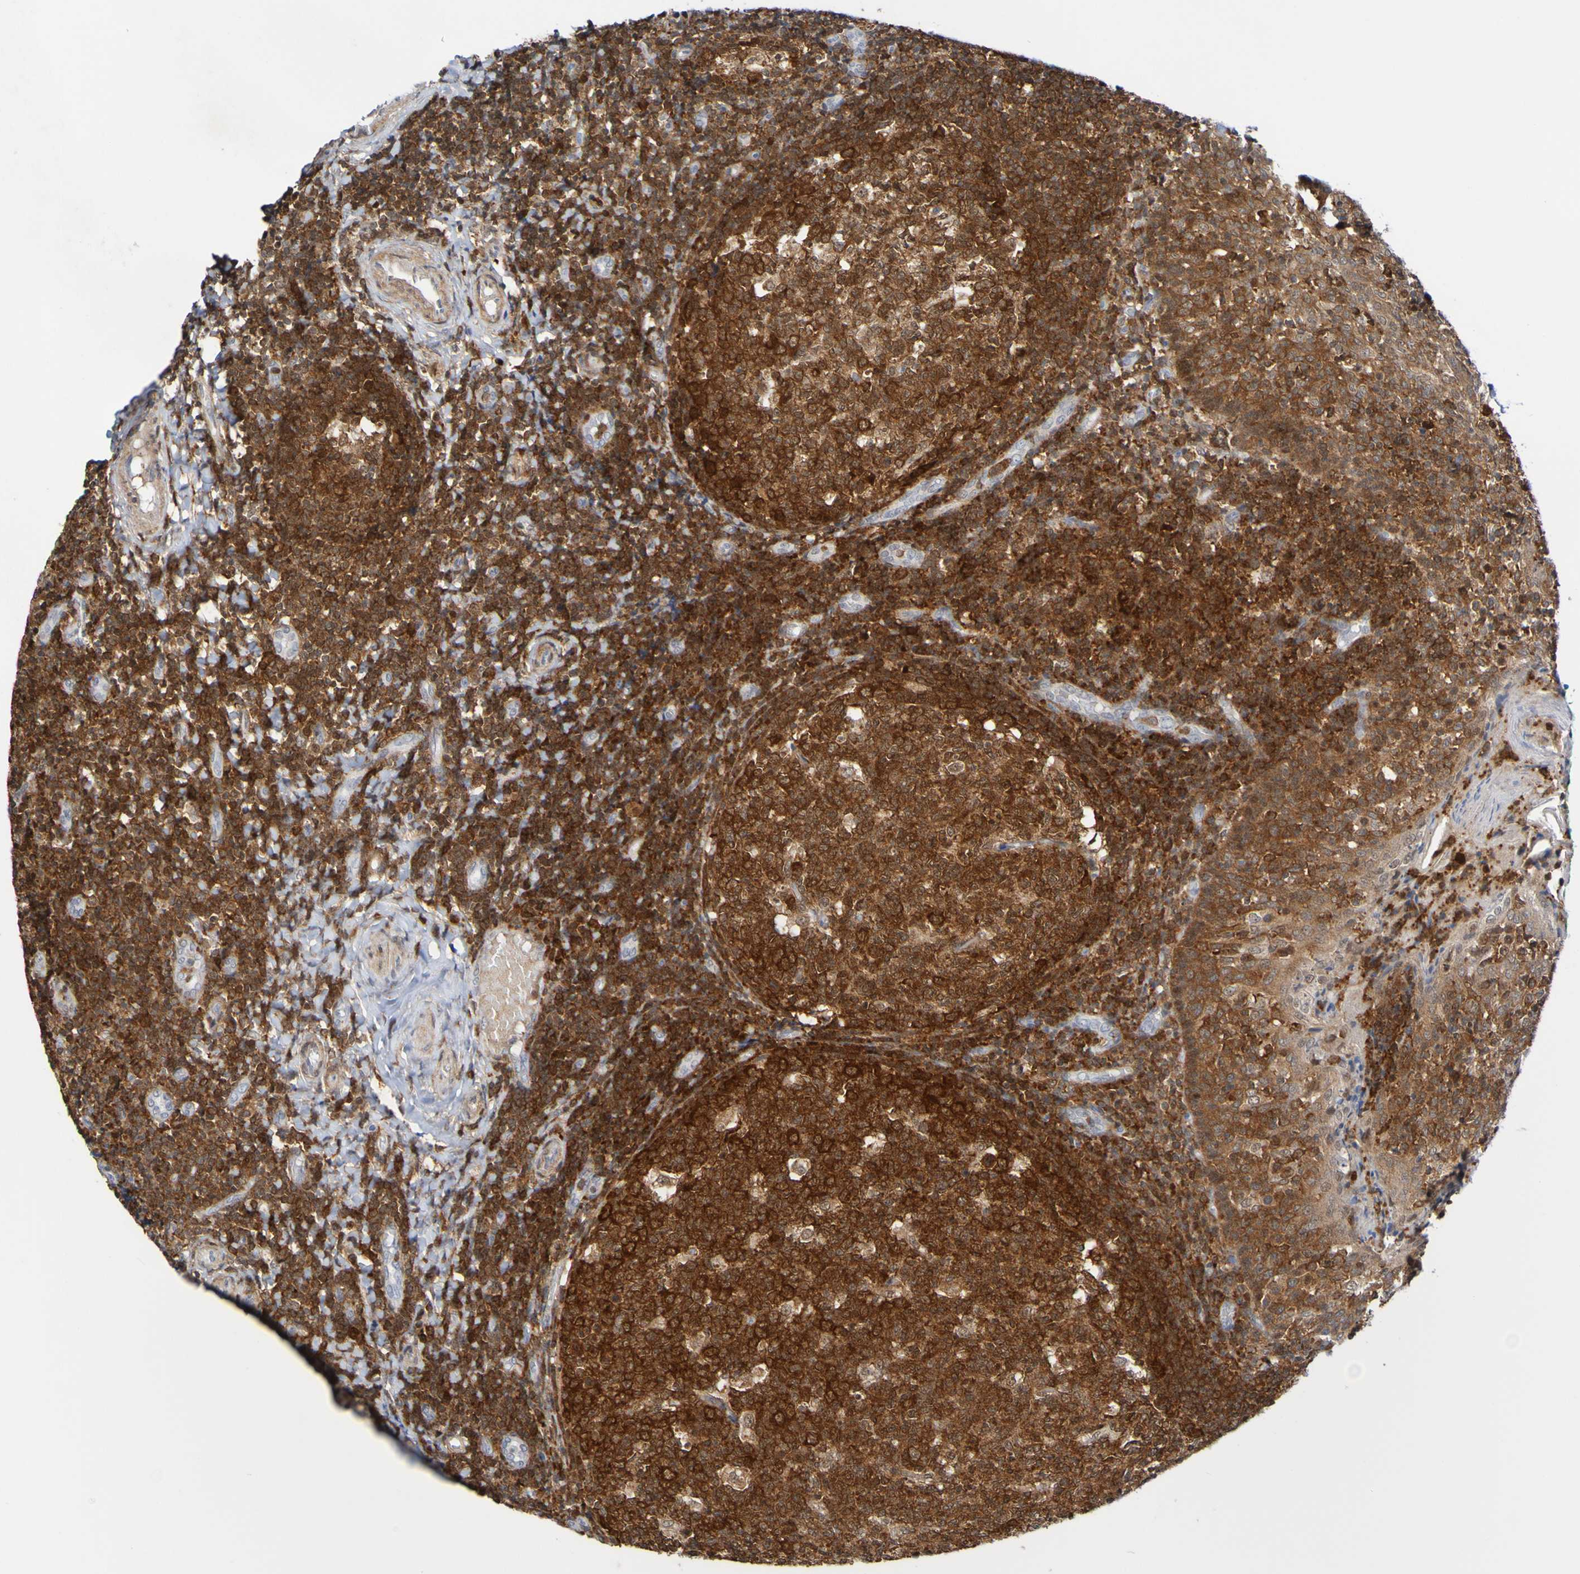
{"staining": {"intensity": "strong", "quantity": ">75%", "location": "cytoplasmic/membranous"}, "tissue": "tonsil", "cell_type": "Germinal center cells", "image_type": "normal", "snomed": [{"axis": "morphology", "description": "Normal tissue, NOS"}, {"axis": "topography", "description": "Tonsil"}], "caption": "IHC (DAB (3,3'-diaminobenzidine)) staining of normal human tonsil reveals strong cytoplasmic/membranous protein expression in about >75% of germinal center cells. Nuclei are stained in blue.", "gene": "ATIC", "patient": {"sex": "female", "age": 19}}